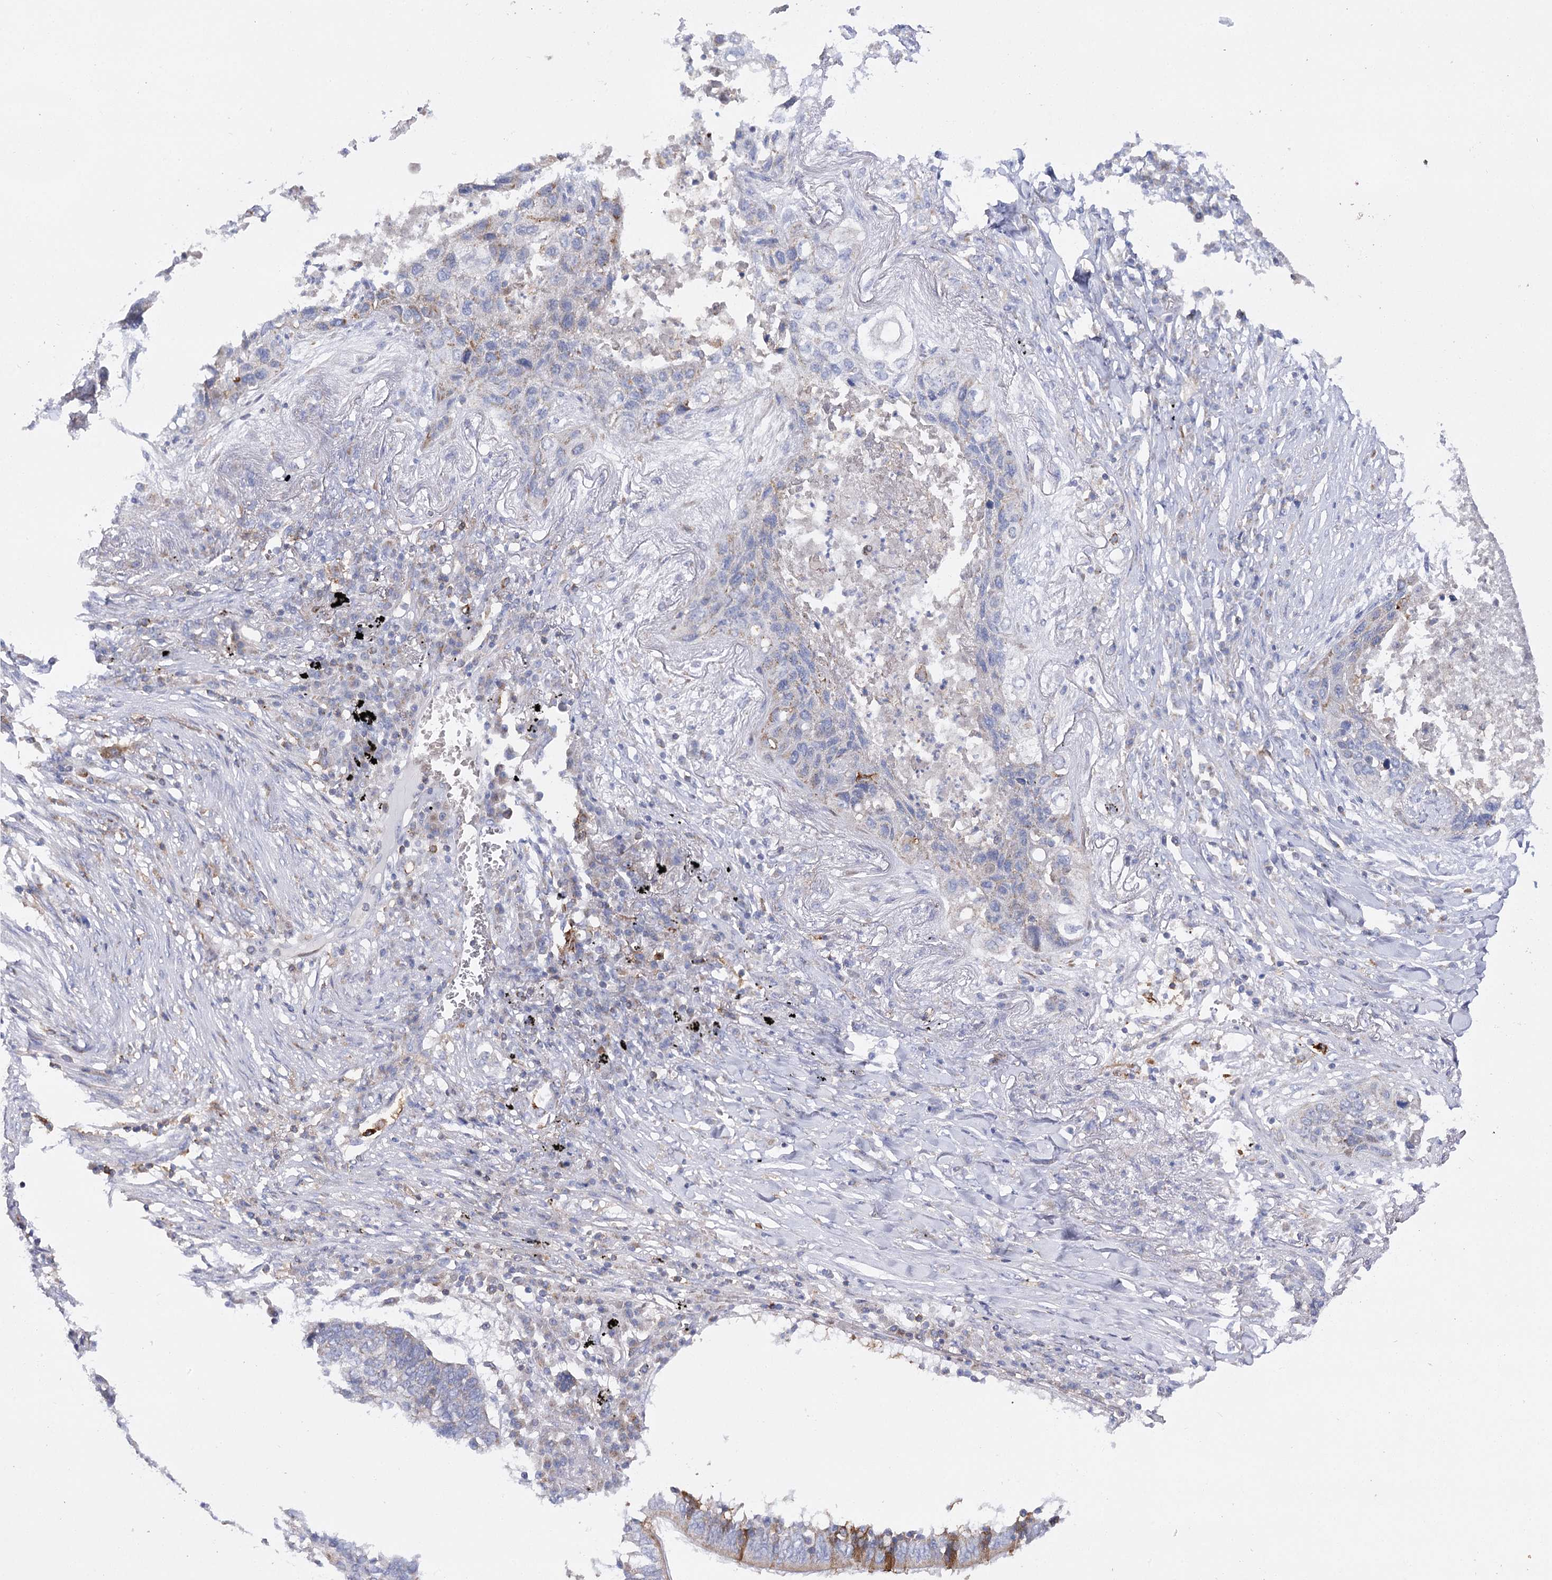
{"staining": {"intensity": "negative", "quantity": "none", "location": "none"}, "tissue": "lung cancer", "cell_type": "Tumor cells", "image_type": "cancer", "snomed": [{"axis": "morphology", "description": "Squamous cell carcinoma, NOS"}, {"axis": "topography", "description": "Lung"}], "caption": "Tumor cells are negative for protein expression in human lung squamous cell carcinoma.", "gene": "COX15", "patient": {"sex": "female", "age": 63}}